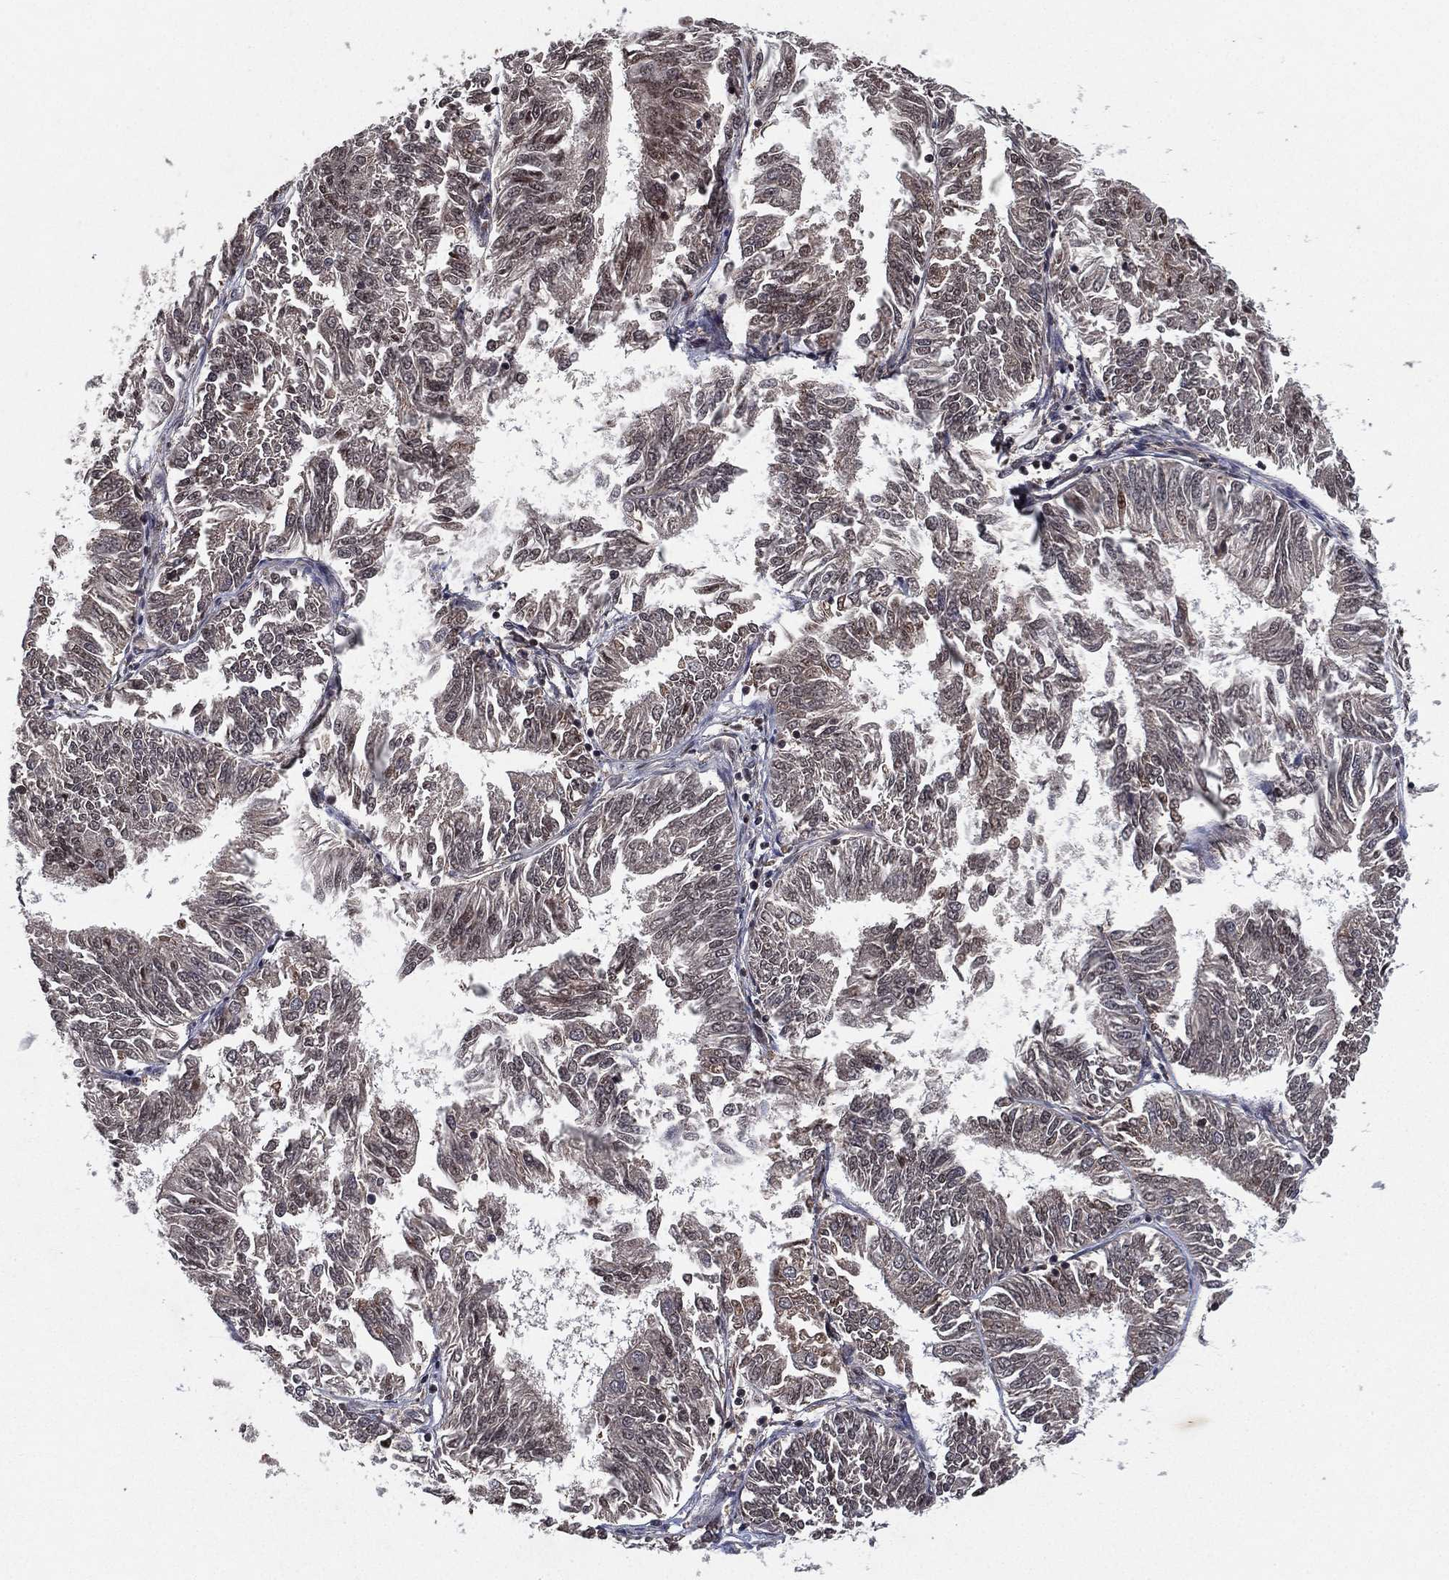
{"staining": {"intensity": "negative", "quantity": "none", "location": "none"}, "tissue": "endometrial cancer", "cell_type": "Tumor cells", "image_type": "cancer", "snomed": [{"axis": "morphology", "description": "Adenocarcinoma, NOS"}, {"axis": "topography", "description": "Endometrium"}], "caption": "Micrograph shows no significant protein expression in tumor cells of endometrial cancer.", "gene": "ATG4B", "patient": {"sex": "female", "age": 58}}